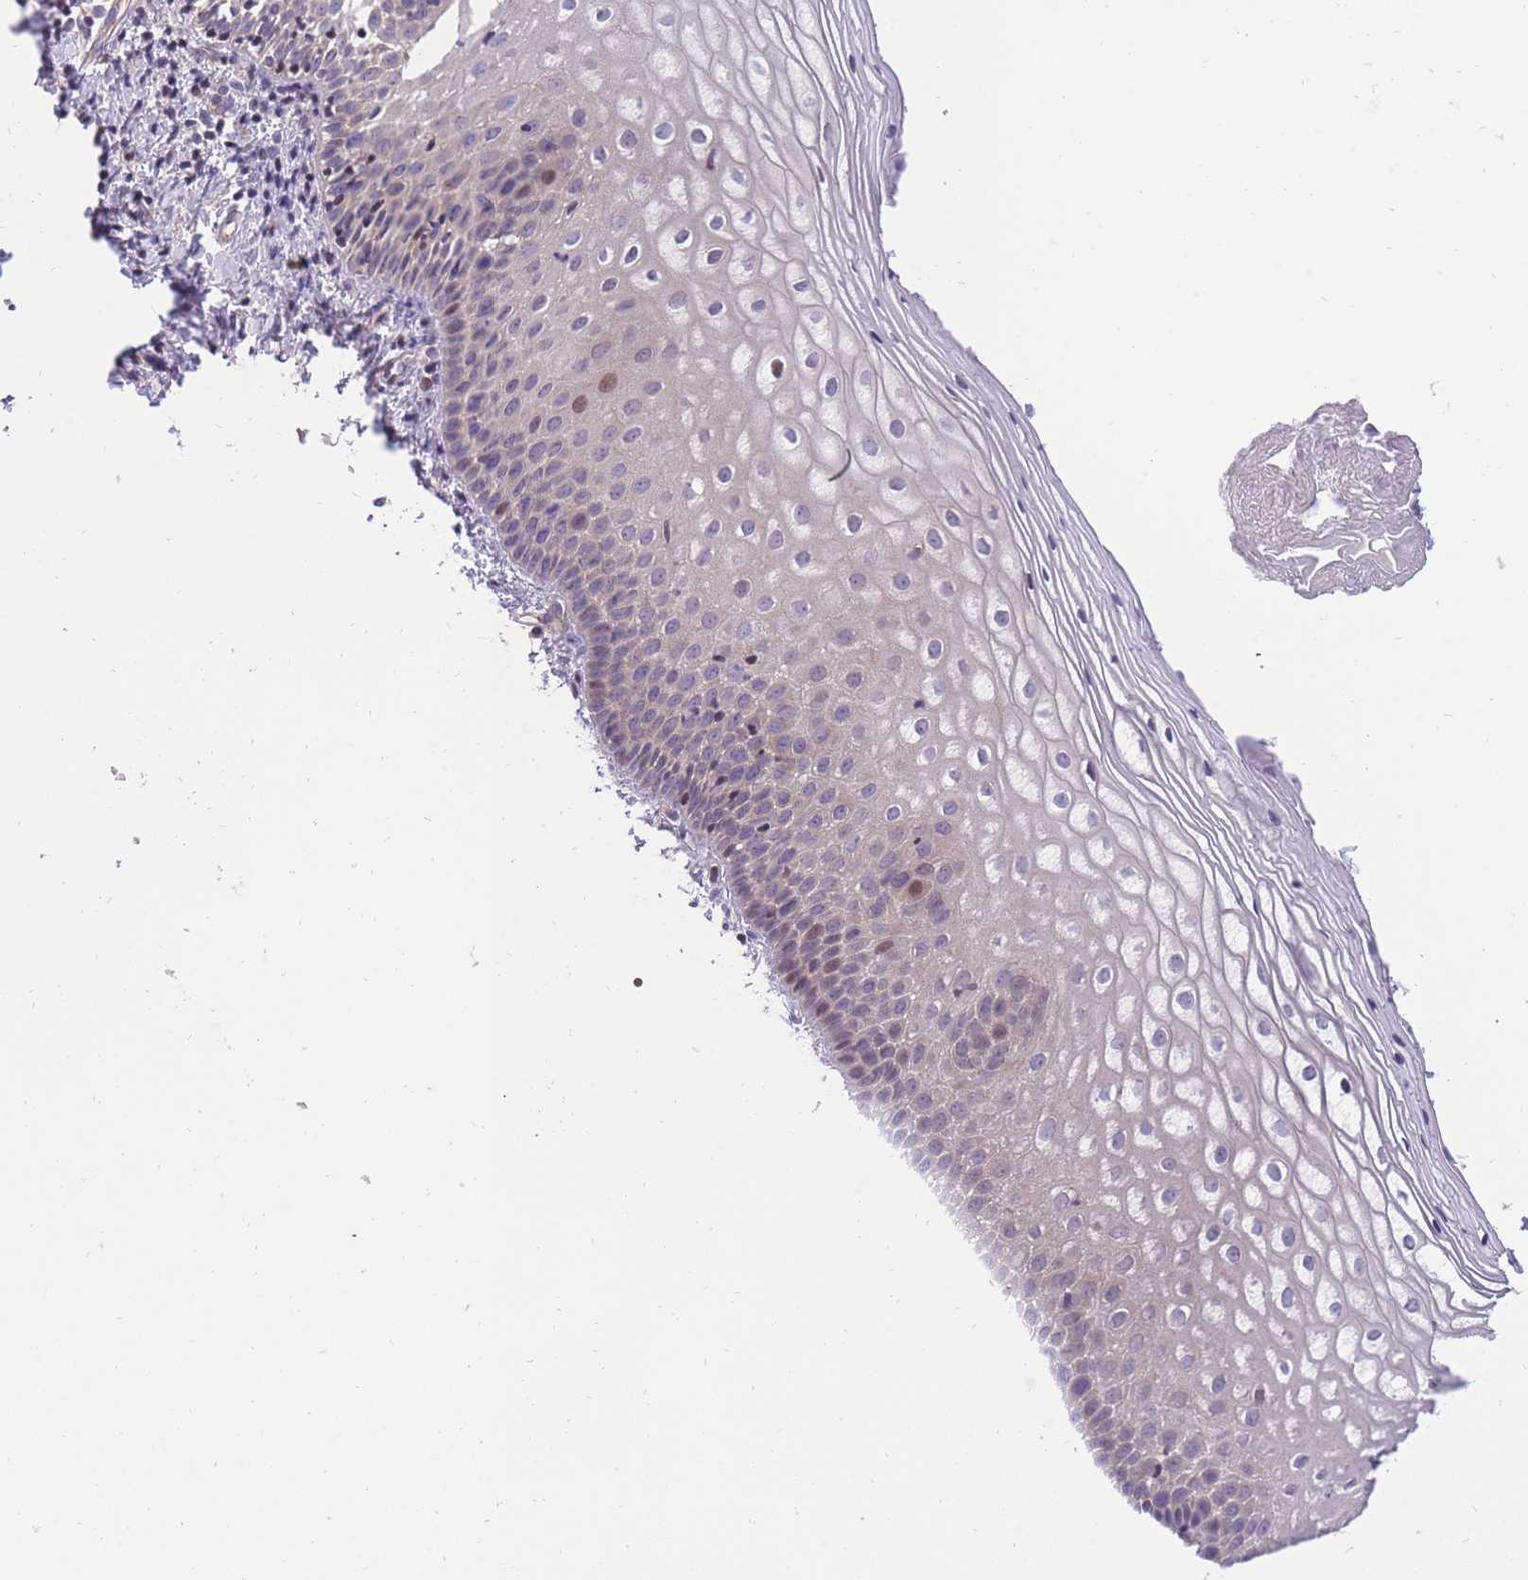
{"staining": {"intensity": "weak", "quantity": "<25%", "location": "nuclear"}, "tissue": "vagina", "cell_type": "Squamous epithelial cells", "image_type": "normal", "snomed": [{"axis": "morphology", "description": "Normal tissue, NOS"}, {"axis": "topography", "description": "Vagina"}], "caption": "High power microscopy micrograph of an IHC micrograph of benign vagina, revealing no significant staining in squamous epithelial cells. (IHC, brightfield microscopy, high magnification).", "gene": "CRYGN", "patient": {"sex": "female", "age": 56}}